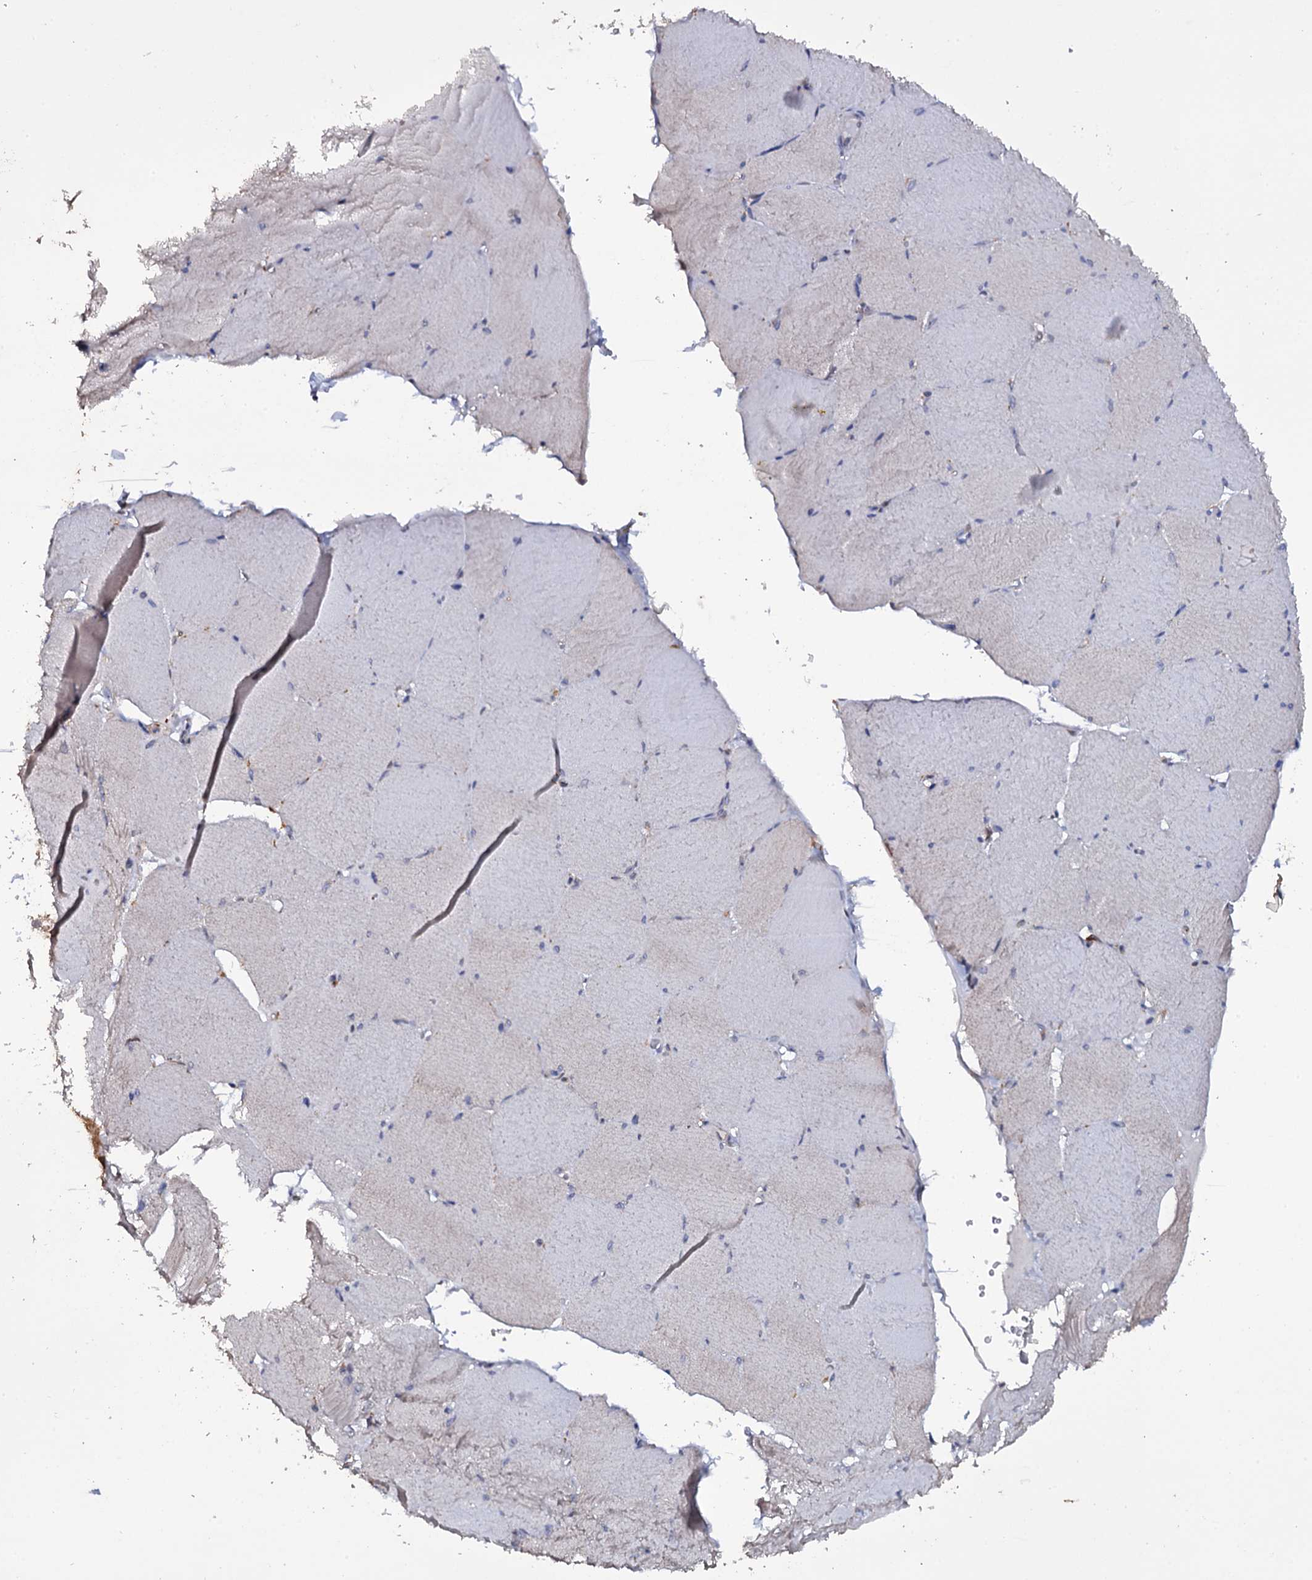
{"staining": {"intensity": "negative", "quantity": "none", "location": "none"}, "tissue": "skeletal muscle", "cell_type": "Myocytes", "image_type": "normal", "snomed": [{"axis": "morphology", "description": "Normal tissue, NOS"}, {"axis": "topography", "description": "Skeletal muscle"}, {"axis": "topography", "description": "Head-Neck"}], "caption": "A high-resolution histopathology image shows immunohistochemistry (IHC) staining of benign skeletal muscle, which reveals no significant positivity in myocytes.", "gene": "CRYL1", "patient": {"sex": "male", "age": 66}}